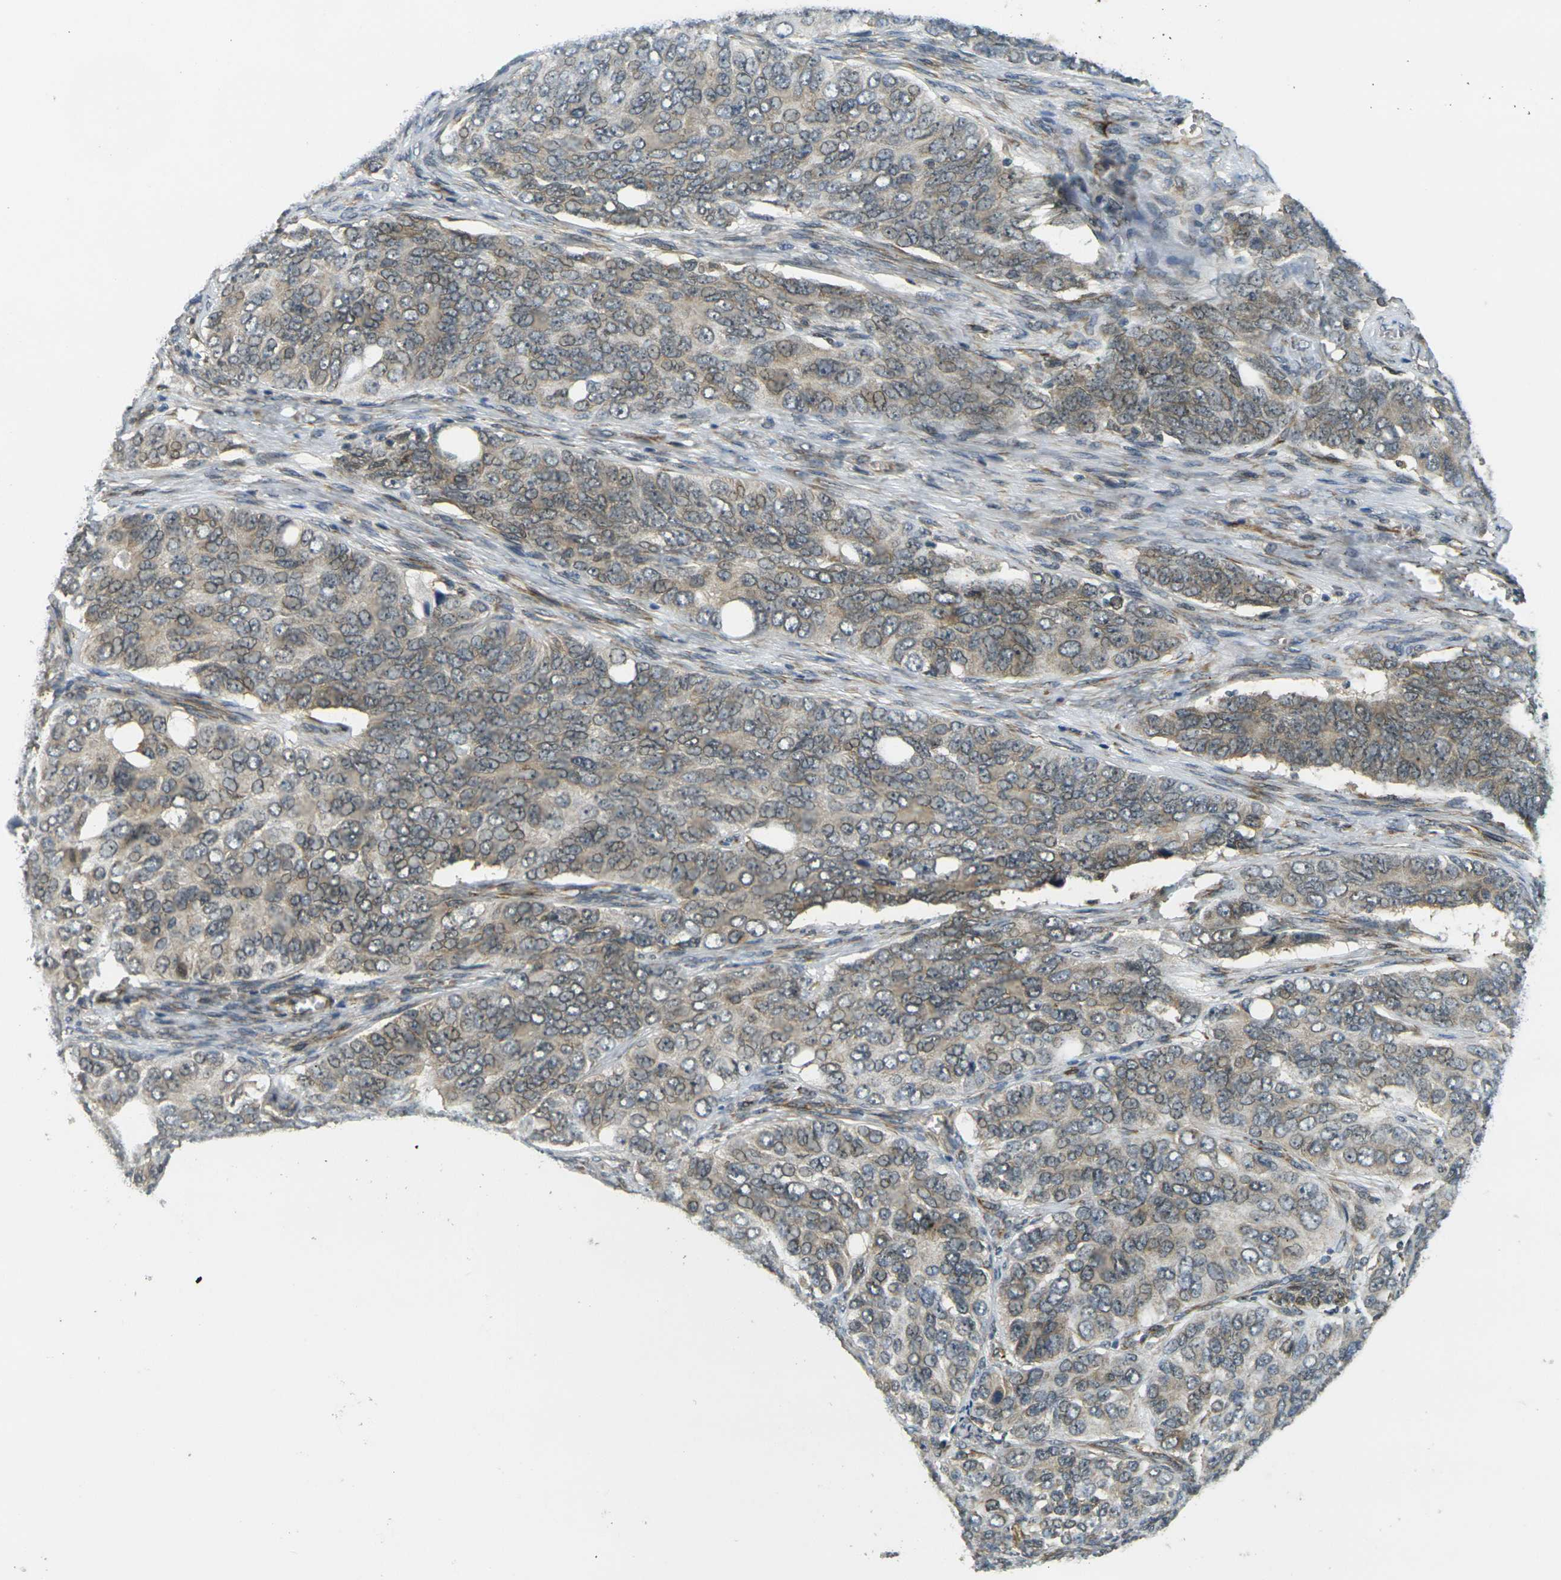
{"staining": {"intensity": "weak", "quantity": "25%-75%", "location": "cytoplasmic/membranous"}, "tissue": "ovarian cancer", "cell_type": "Tumor cells", "image_type": "cancer", "snomed": [{"axis": "morphology", "description": "Carcinoma, endometroid"}, {"axis": "topography", "description": "Ovary"}], "caption": "Immunohistochemical staining of ovarian endometroid carcinoma exhibits low levels of weak cytoplasmic/membranous protein expression in about 25%-75% of tumor cells. The protein of interest is shown in brown color, while the nuclei are stained blue.", "gene": "FUT11", "patient": {"sex": "female", "age": 51}}